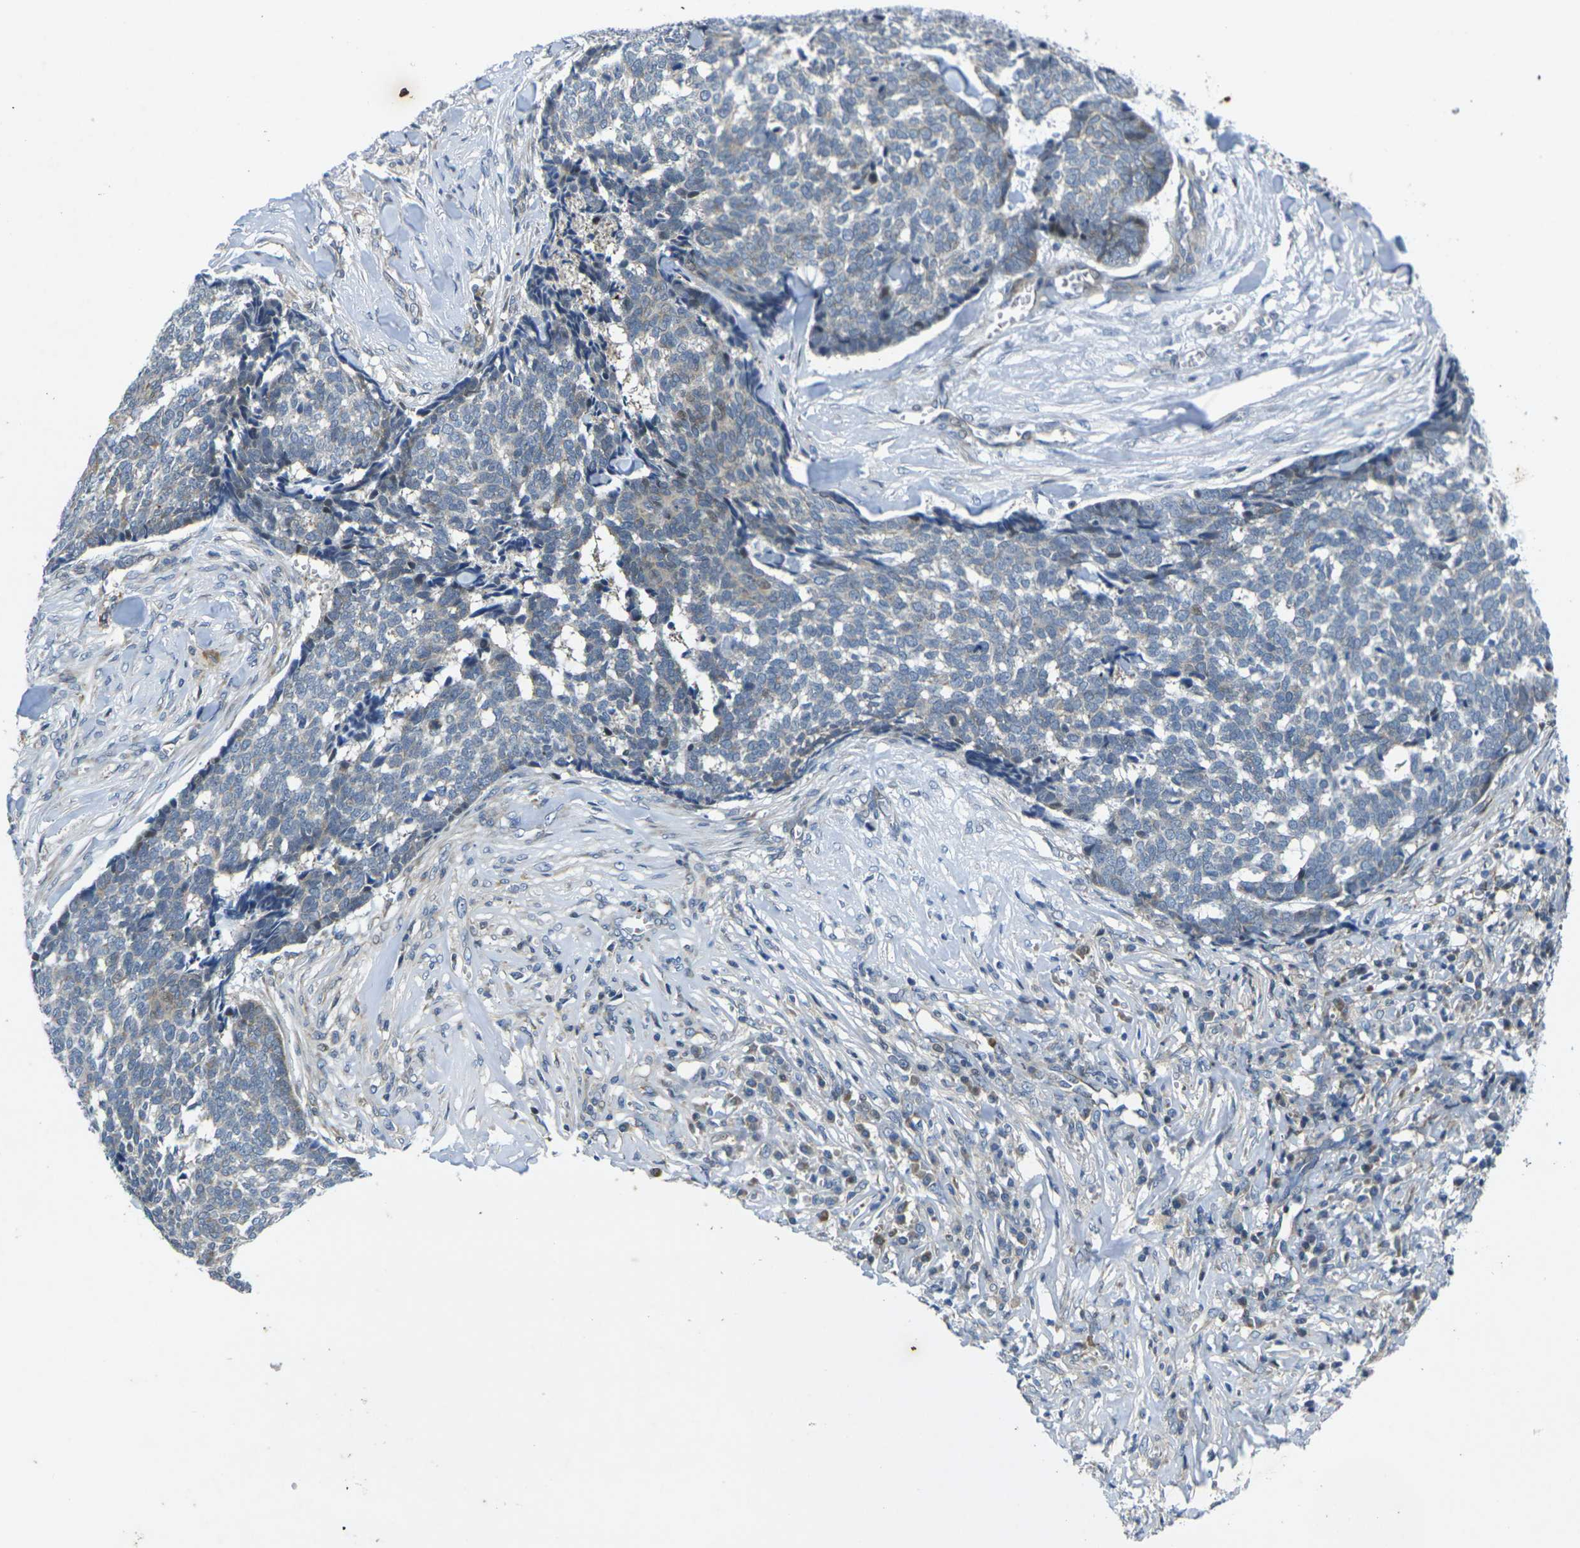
{"staining": {"intensity": "weak", "quantity": "<25%", "location": "cytoplasmic/membranous"}, "tissue": "skin cancer", "cell_type": "Tumor cells", "image_type": "cancer", "snomed": [{"axis": "morphology", "description": "Basal cell carcinoma"}, {"axis": "topography", "description": "Skin"}], "caption": "Immunohistochemistry (IHC) image of human skin basal cell carcinoma stained for a protein (brown), which exhibits no expression in tumor cells. (DAB (3,3'-diaminobenzidine) immunohistochemistry with hematoxylin counter stain).", "gene": "ROBO2", "patient": {"sex": "male", "age": 84}}